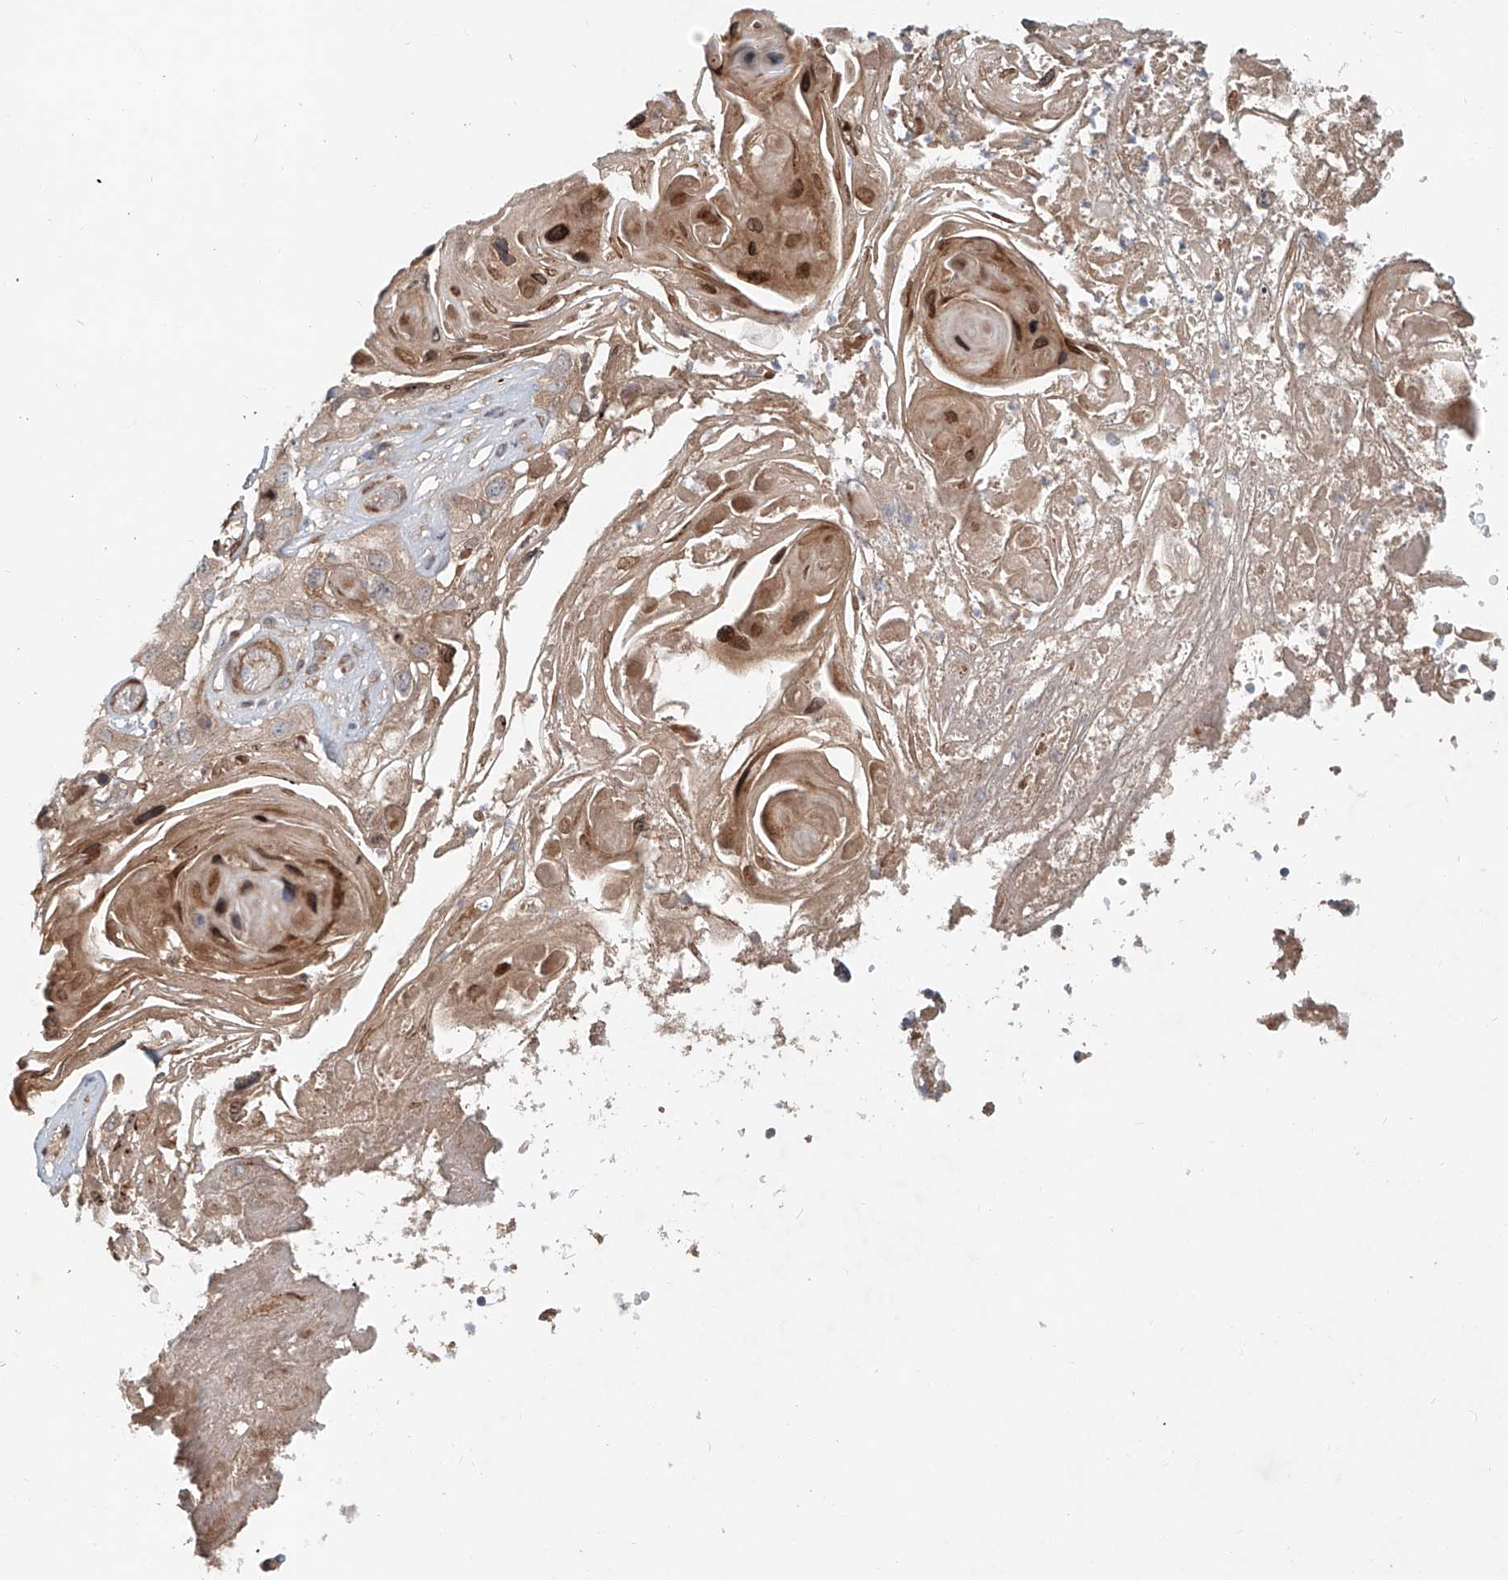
{"staining": {"intensity": "moderate", "quantity": "25%-75%", "location": "cytoplasmic/membranous,nuclear"}, "tissue": "skin cancer", "cell_type": "Tumor cells", "image_type": "cancer", "snomed": [{"axis": "morphology", "description": "Squamous cell carcinoma, NOS"}, {"axis": "topography", "description": "Skin"}], "caption": "DAB immunohistochemical staining of human skin cancer shows moderate cytoplasmic/membranous and nuclear protein staining in approximately 25%-75% of tumor cells.", "gene": "SASH1", "patient": {"sex": "male", "age": 55}}